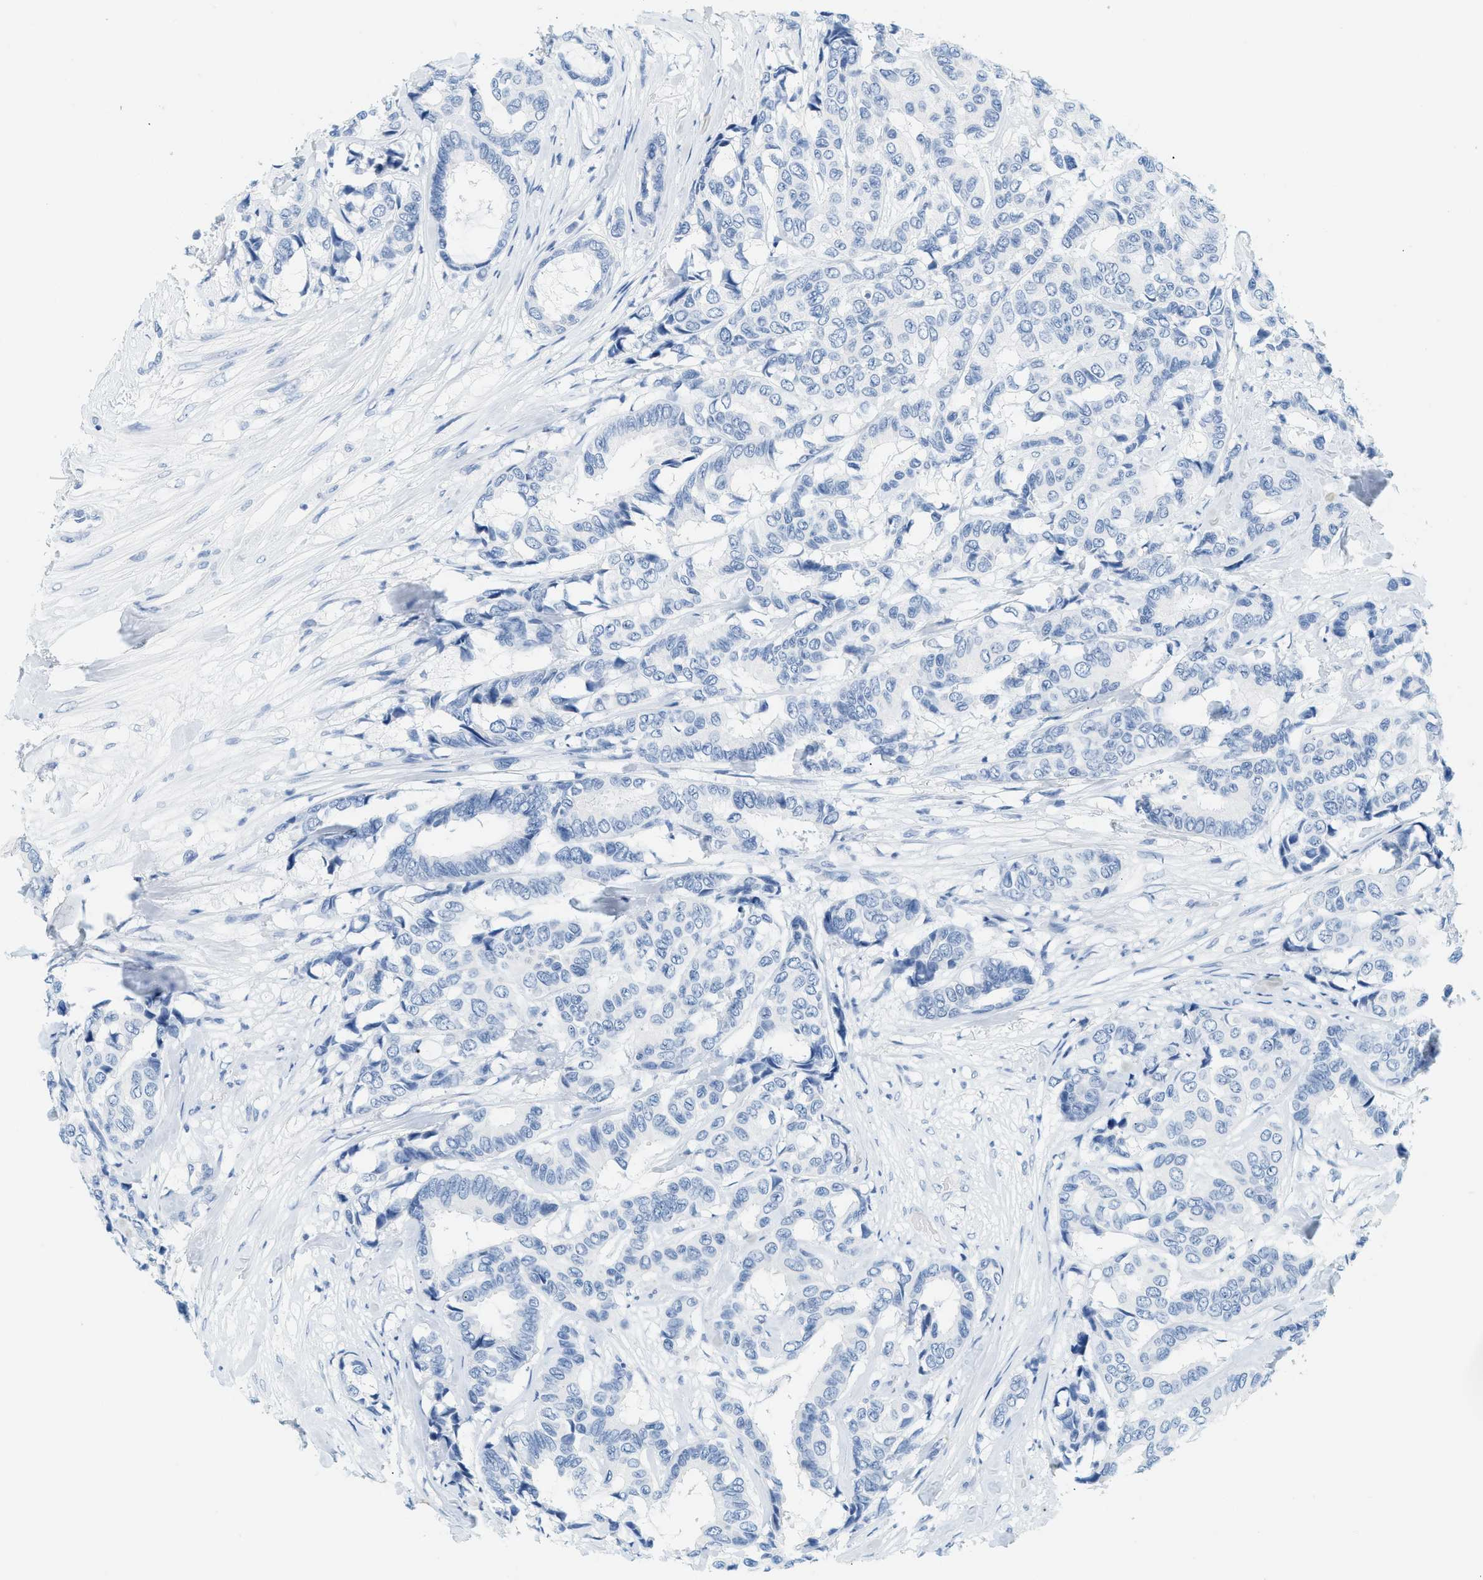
{"staining": {"intensity": "negative", "quantity": "none", "location": "none"}, "tissue": "breast cancer", "cell_type": "Tumor cells", "image_type": "cancer", "snomed": [{"axis": "morphology", "description": "Duct carcinoma"}, {"axis": "topography", "description": "Breast"}], "caption": "A photomicrograph of human breast cancer (invasive ductal carcinoma) is negative for staining in tumor cells.", "gene": "LCN2", "patient": {"sex": "female", "age": 87}}